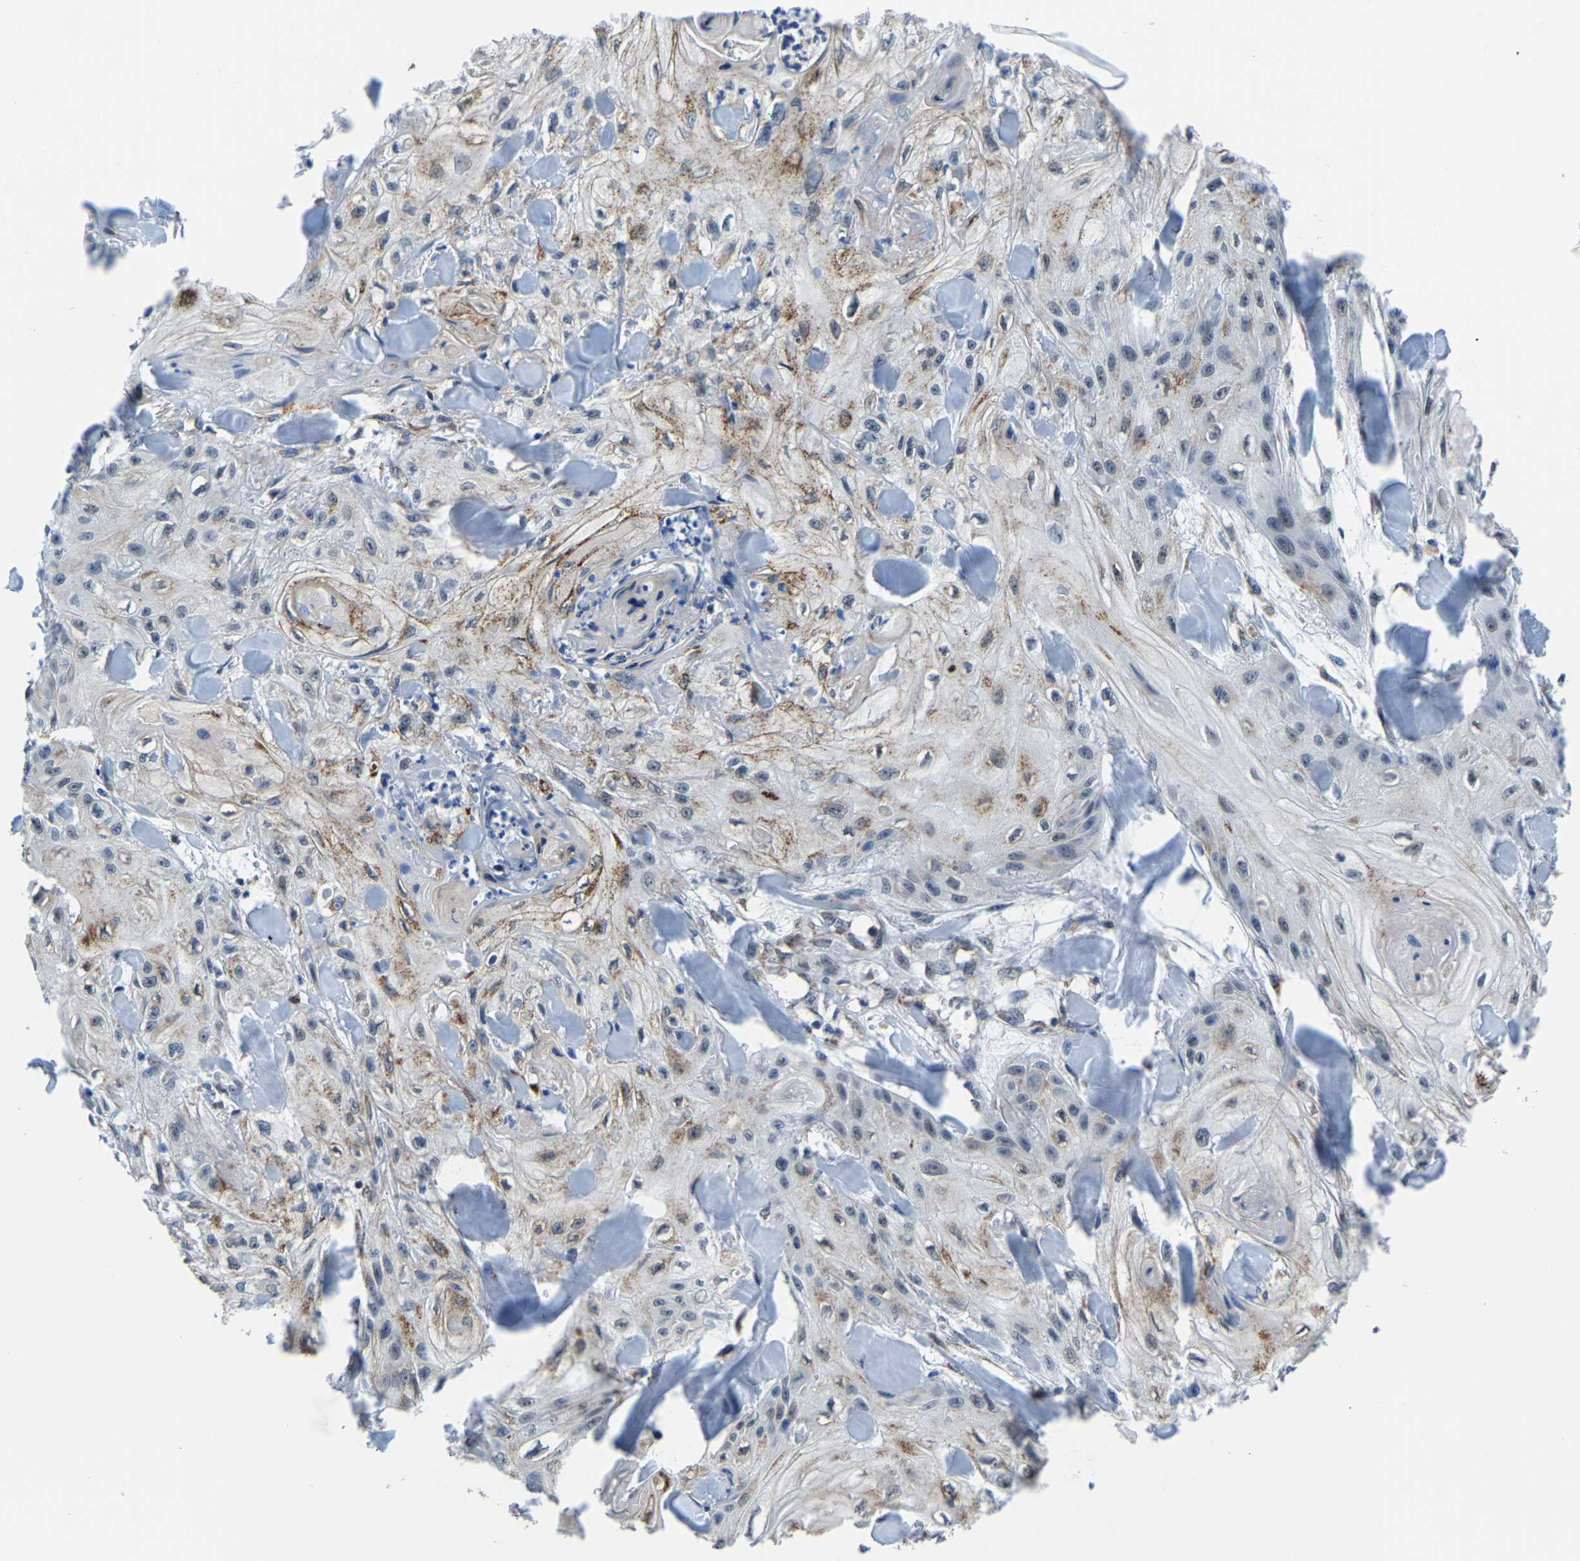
{"staining": {"intensity": "moderate", "quantity": "25%-75%", "location": "cytoplasmic/membranous"}, "tissue": "skin cancer", "cell_type": "Tumor cells", "image_type": "cancer", "snomed": [{"axis": "morphology", "description": "Squamous cell carcinoma, NOS"}, {"axis": "topography", "description": "Skin"}], "caption": "Human squamous cell carcinoma (skin) stained with a protein marker displays moderate staining in tumor cells.", "gene": "BNIP3L", "patient": {"sex": "male", "age": 74}}